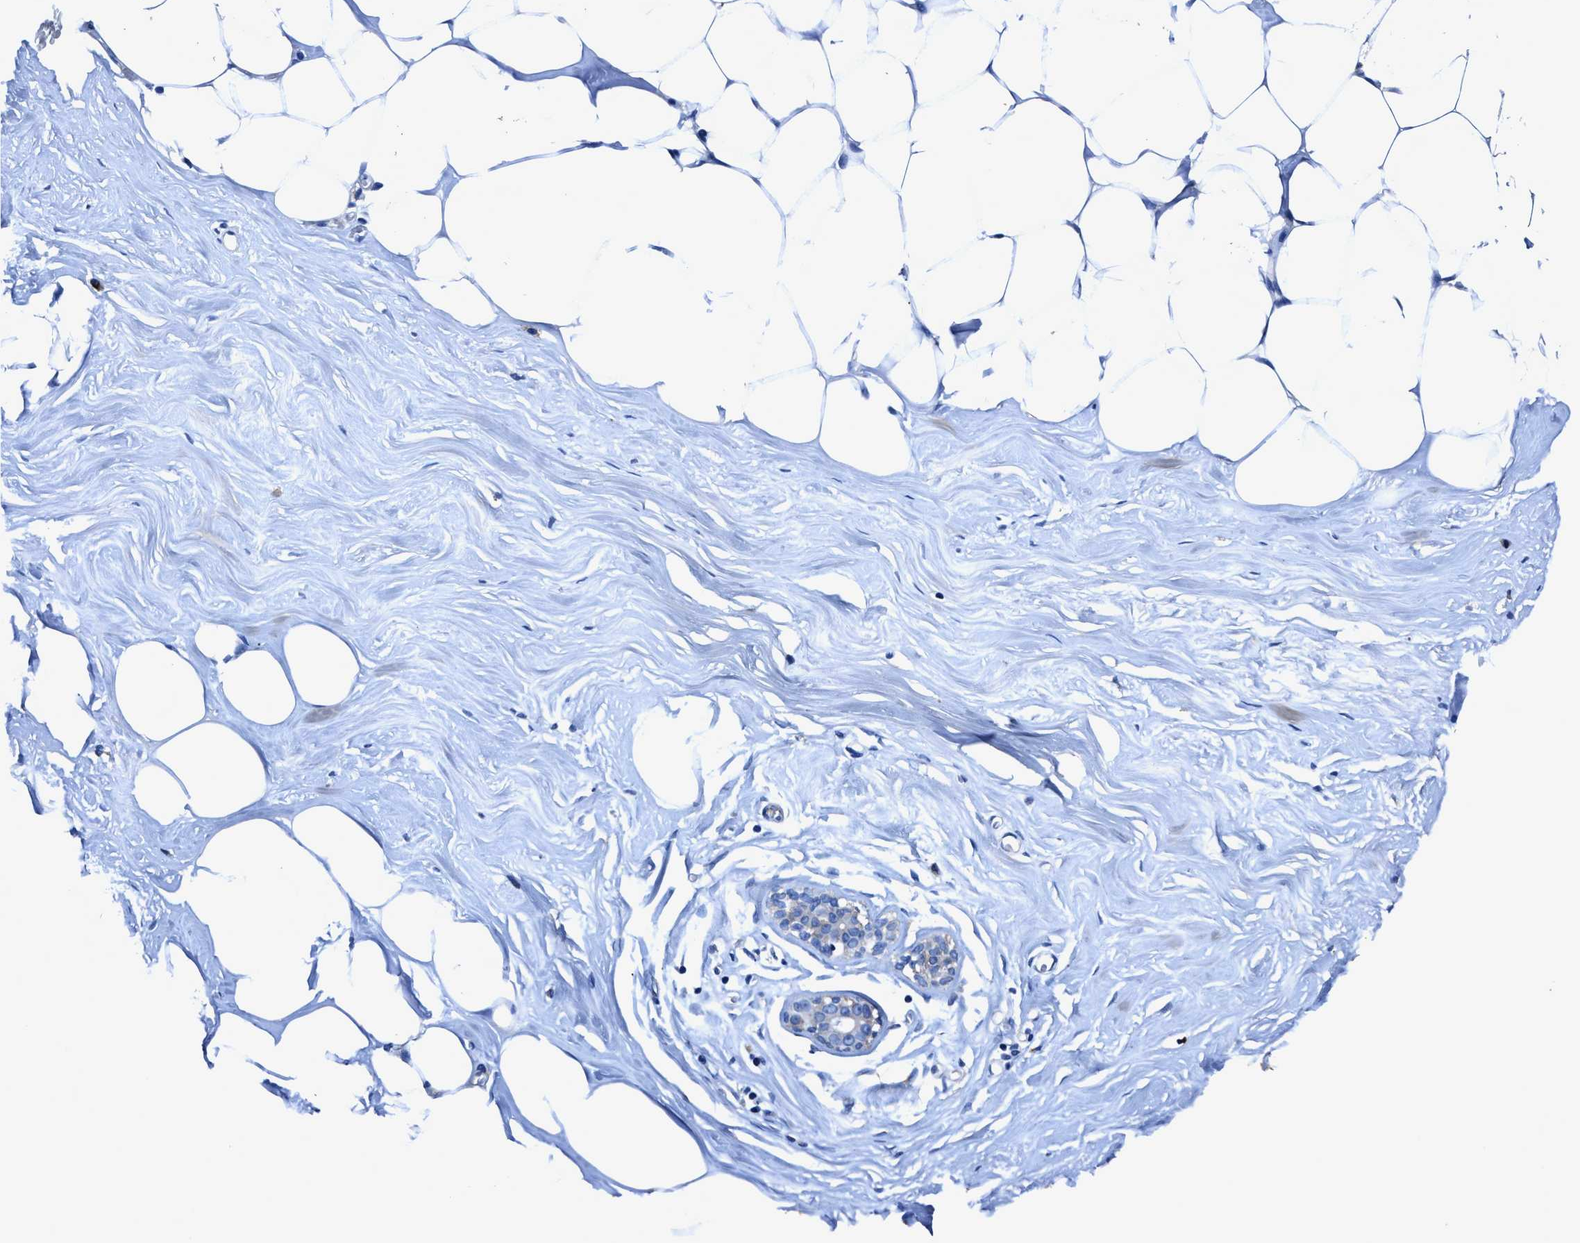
{"staining": {"intensity": "negative", "quantity": "none", "location": "none"}, "tissue": "adipose tissue", "cell_type": "Adipocytes", "image_type": "normal", "snomed": [{"axis": "morphology", "description": "Normal tissue, NOS"}, {"axis": "morphology", "description": "Fibrosis, NOS"}, {"axis": "topography", "description": "Breast"}, {"axis": "topography", "description": "Adipose tissue"}], "caption": "Adipocytes show no significant protein staining in unremarkable adipose tissue. The staining is performed using DAB (3,3'-diaminobenzidine) brown chromogen with nuclei counter-stained in using hematoxylin.", "gene": "UBR4", "patient": {"sex": "female", "age": 39}}